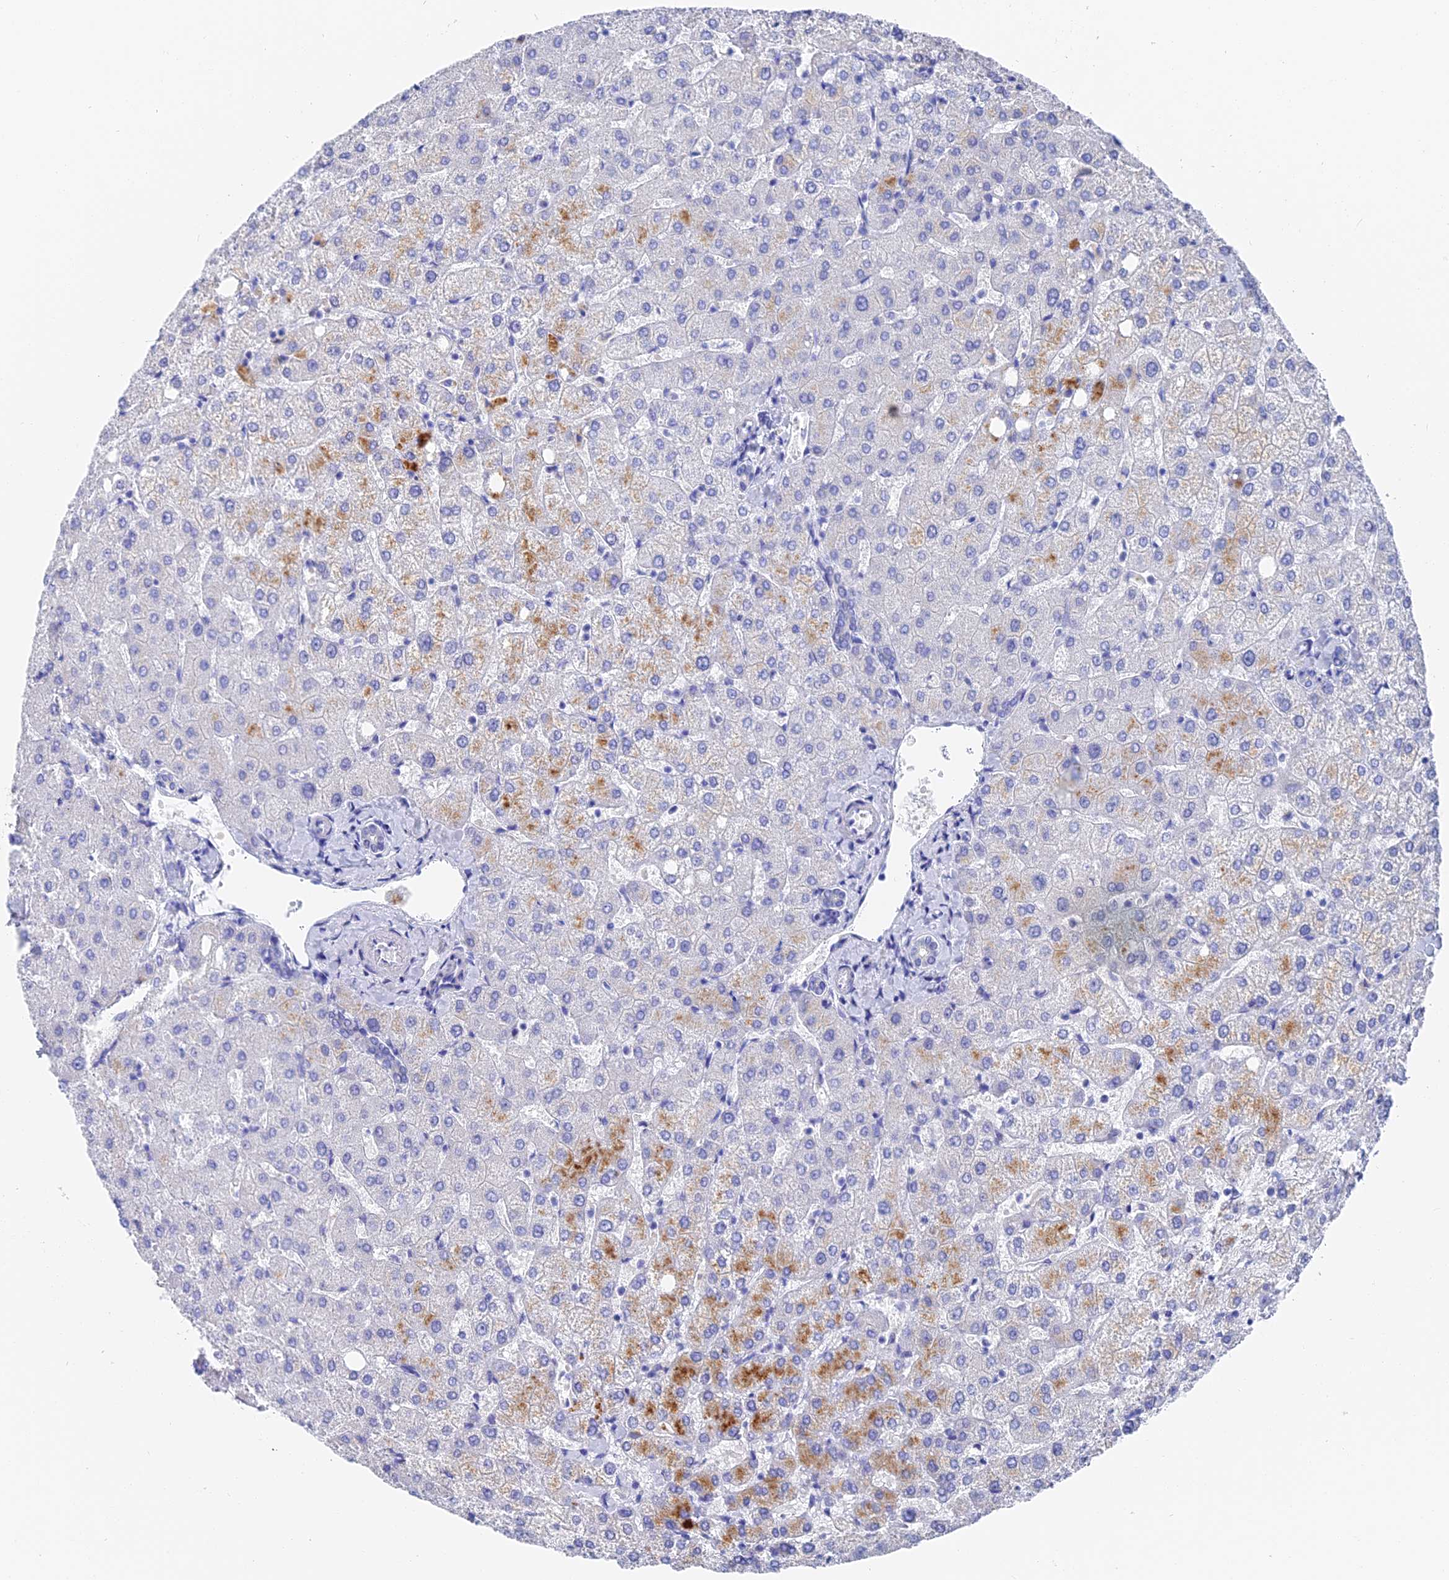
{"staining": {"intensity": "negative", "quantity": "none", "location": "none"}, "tissue": "liver", "cell_type": "Cholangiocytes", "image_type": "normal", "snomed": [{"axis": "morphology", "description": "Normal tissue, NOS"}, {"axis": "topography", "description": "Liver"}], "caption": "Immunohistochemistry micrograph of benign liver: human liver stained with DAB (3,3'-diaminobenzidine) exhibits no significant protein positivity in cholangiocytes. (DAB immunohistochemistry (IHC), high magnification).", "gene": "VPS33B", "patient": {"sex": "female", "age": 54}}